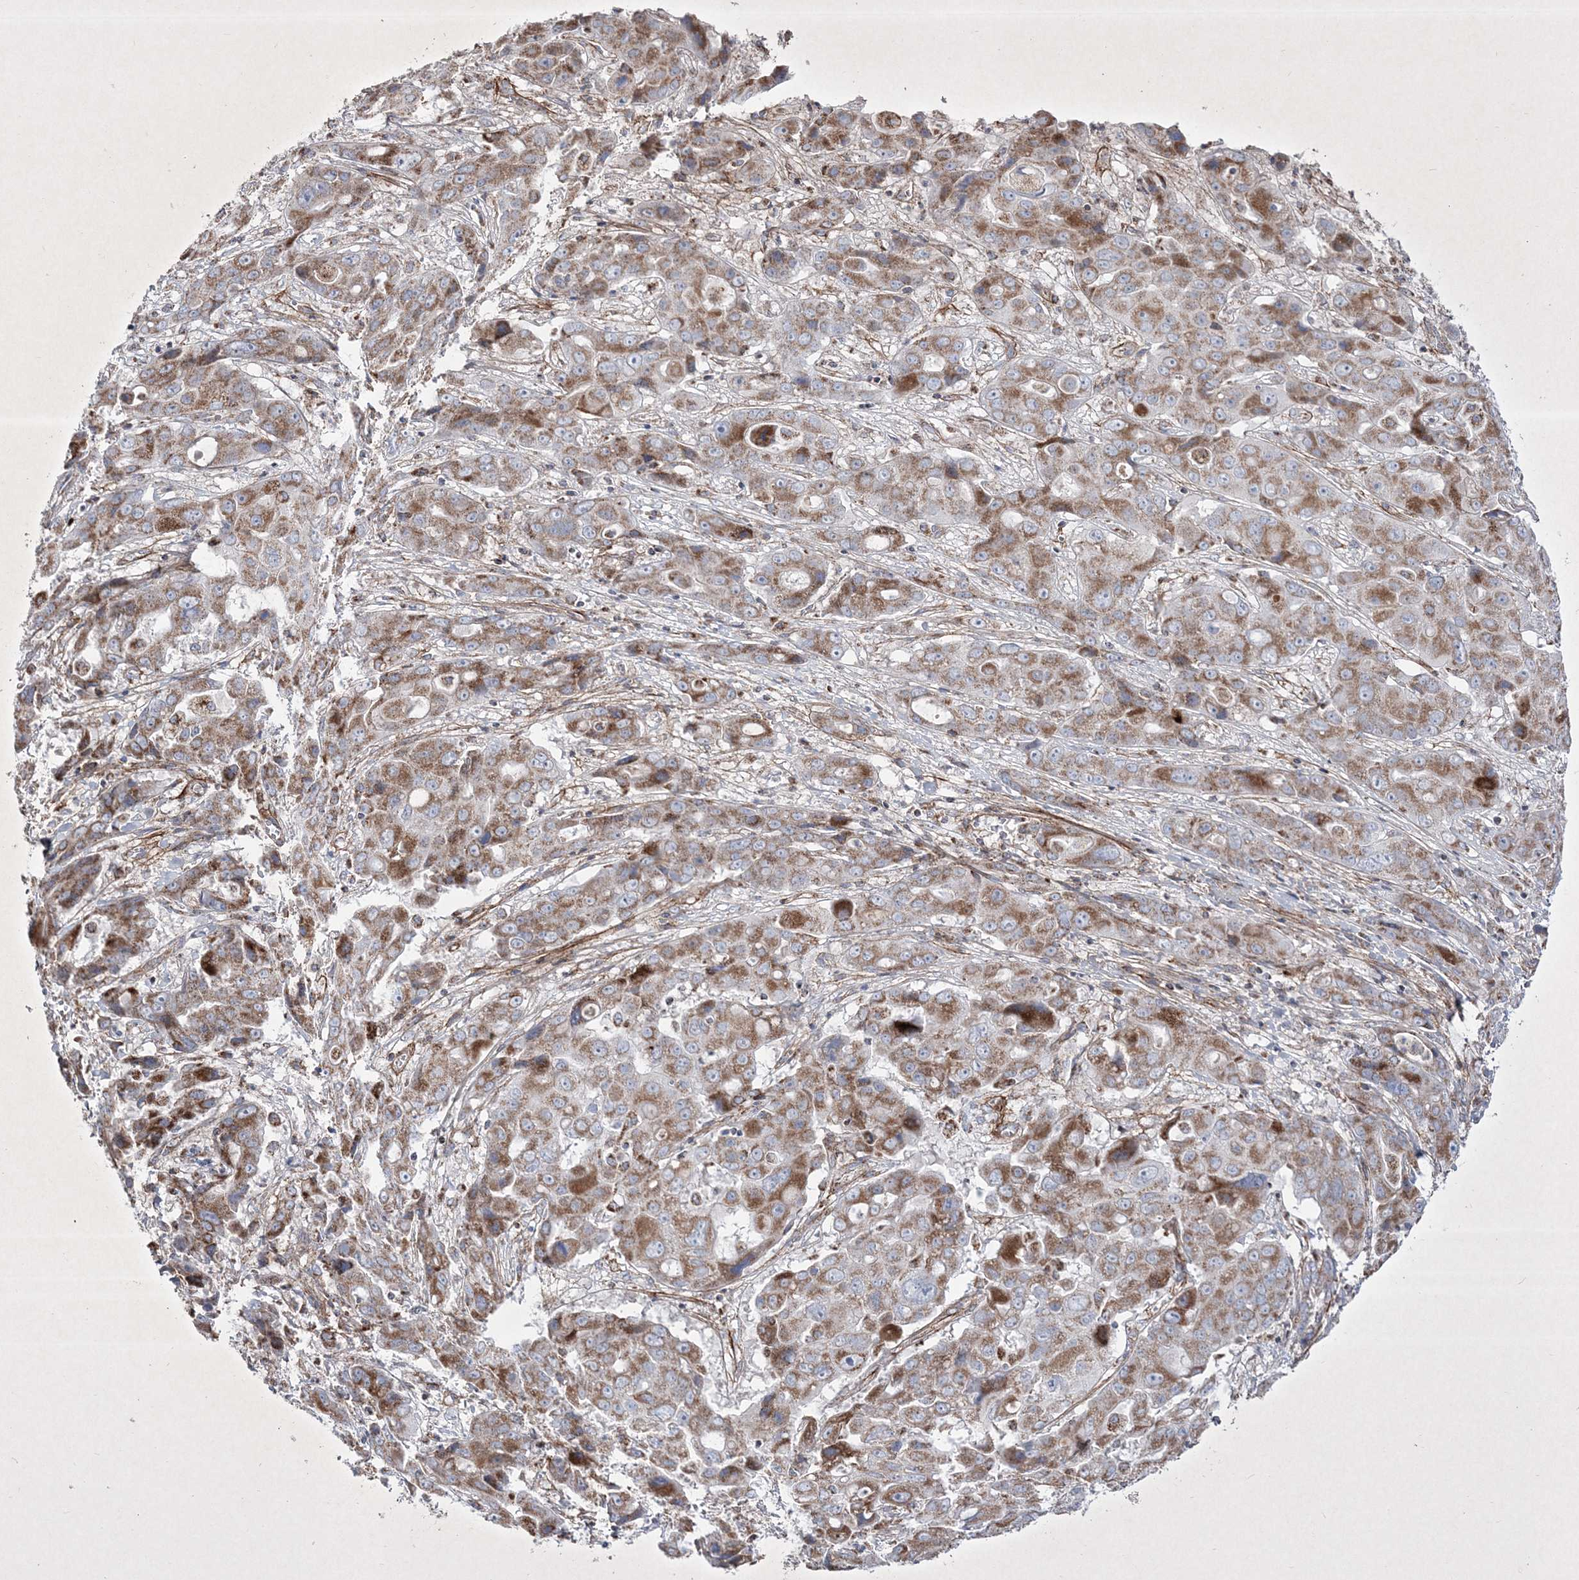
{"staining": {"intensity": "moderate", "quantity": ">75%", "location": "cytoplasmic/membranous"}, "tissue": "liver cancer", "cell_type": "Tumor cells", "image_type": "cancer", "snomed": [{"axis": "morphology", "description": "Cholangiocarcinoma"}, {"axis": "topography", "description": "Liver"}], "caption": "Brown immunohistochemical staining in liver cholangiocarcinoma reveals moderate cytoplasmic/membranous expression in approximately >75% of tumor cells.", "gene": "RICTOR", "patient": {"sex": "male", "age": 67}}